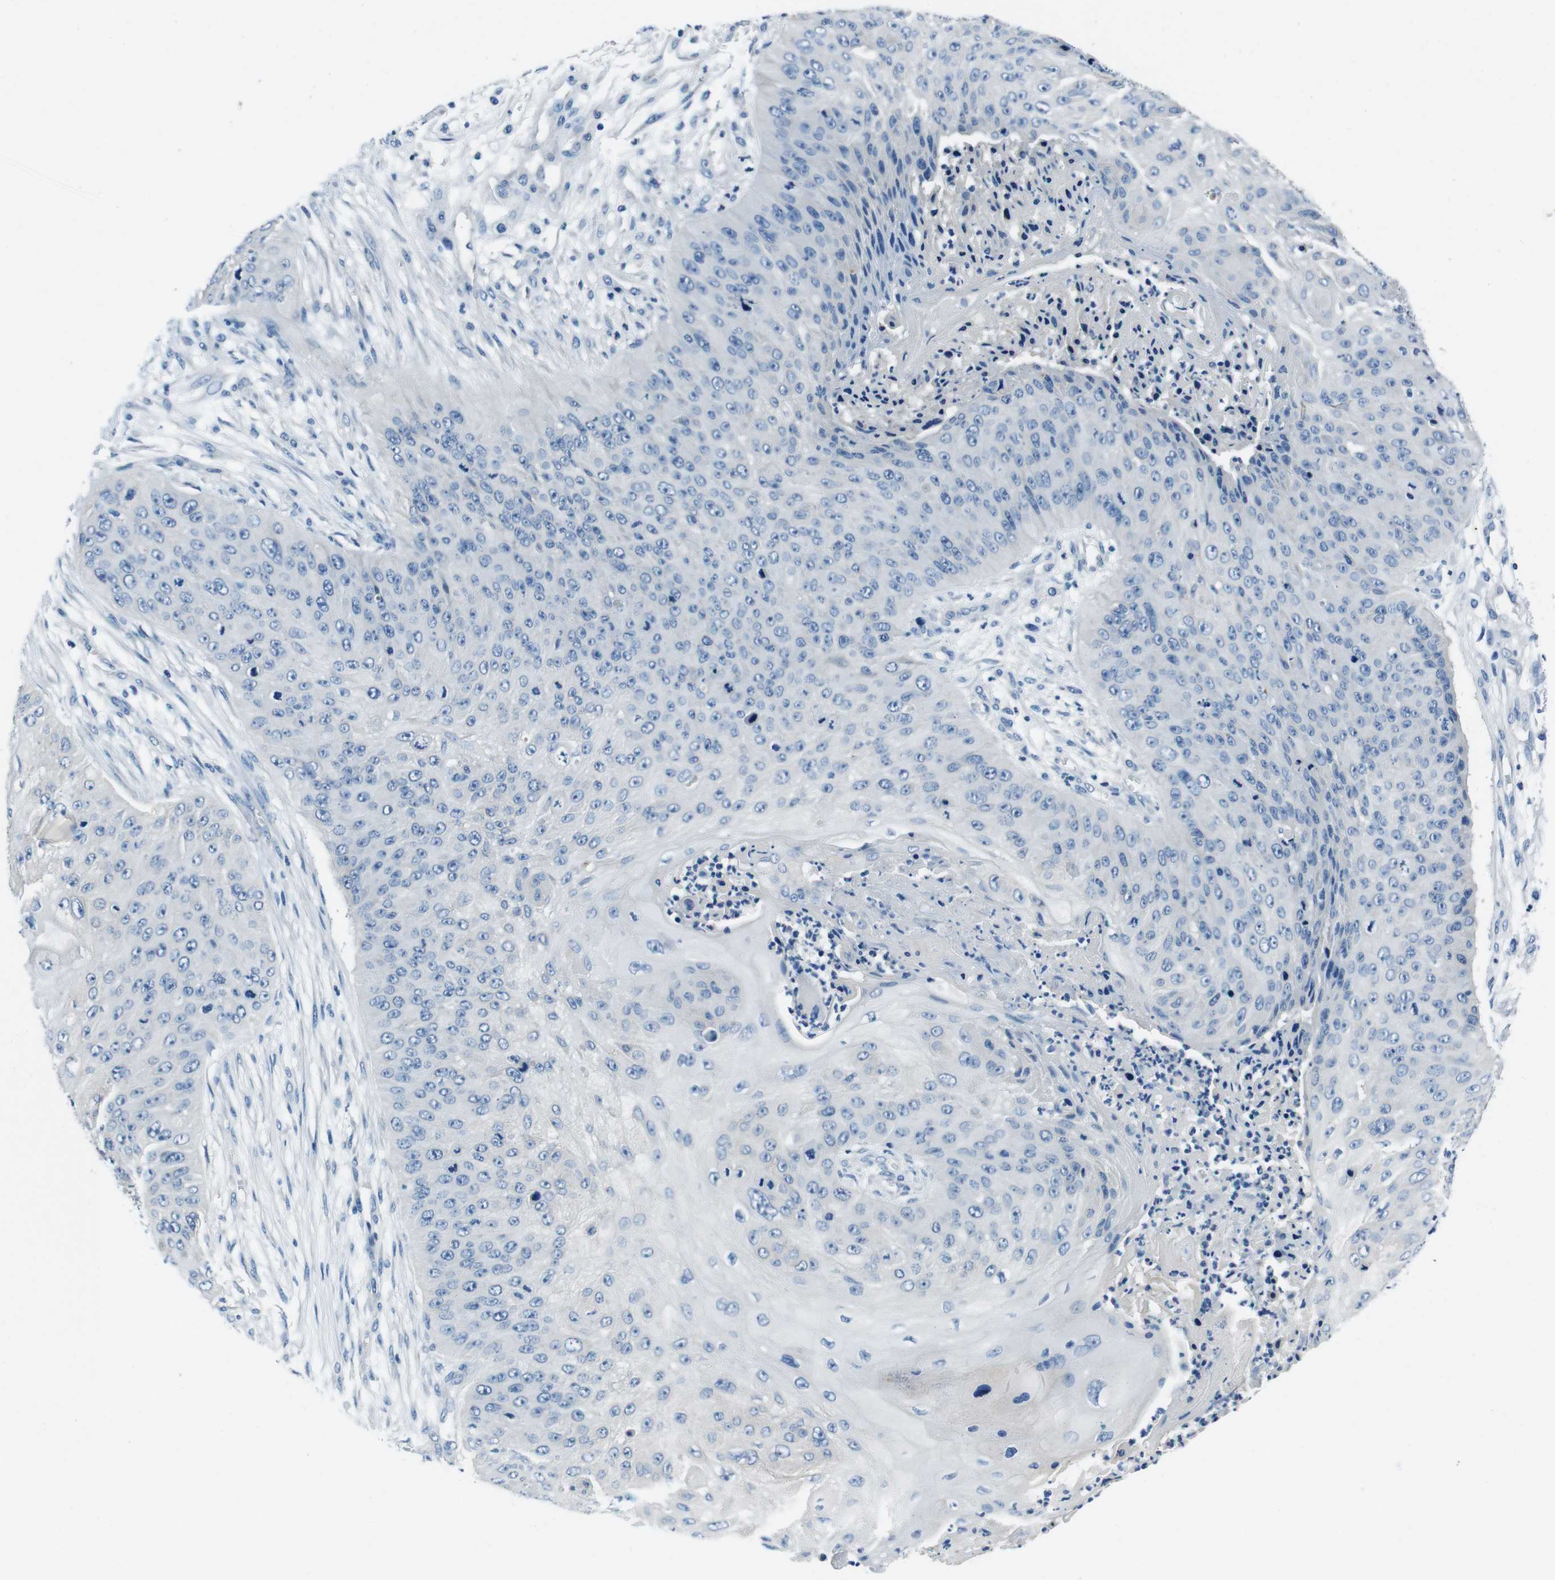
{"staining": {"intensity": "negative", "quantity": "none", "location": "none"}, "tissue": "skin cancer", "cell_type": "Tumor cells", "image_type": "cancer", "snomed": [{"axis": "morphology", "description": "Squamous cell carcinoma, NOS"}, {"axis": "topography", "description": "Skin"}], "caption": "DAB (3,3'-diaminobenzidine) immunohistochemical staining of skin cancer (squamous cell carcinoma) displays no significant expression in tumor cells. (Immunohistochemistry (ihc), brightfield microscopy, high magnification).", "gene": "CASQ1", "patient": {"sex": "female", "age": 80}}